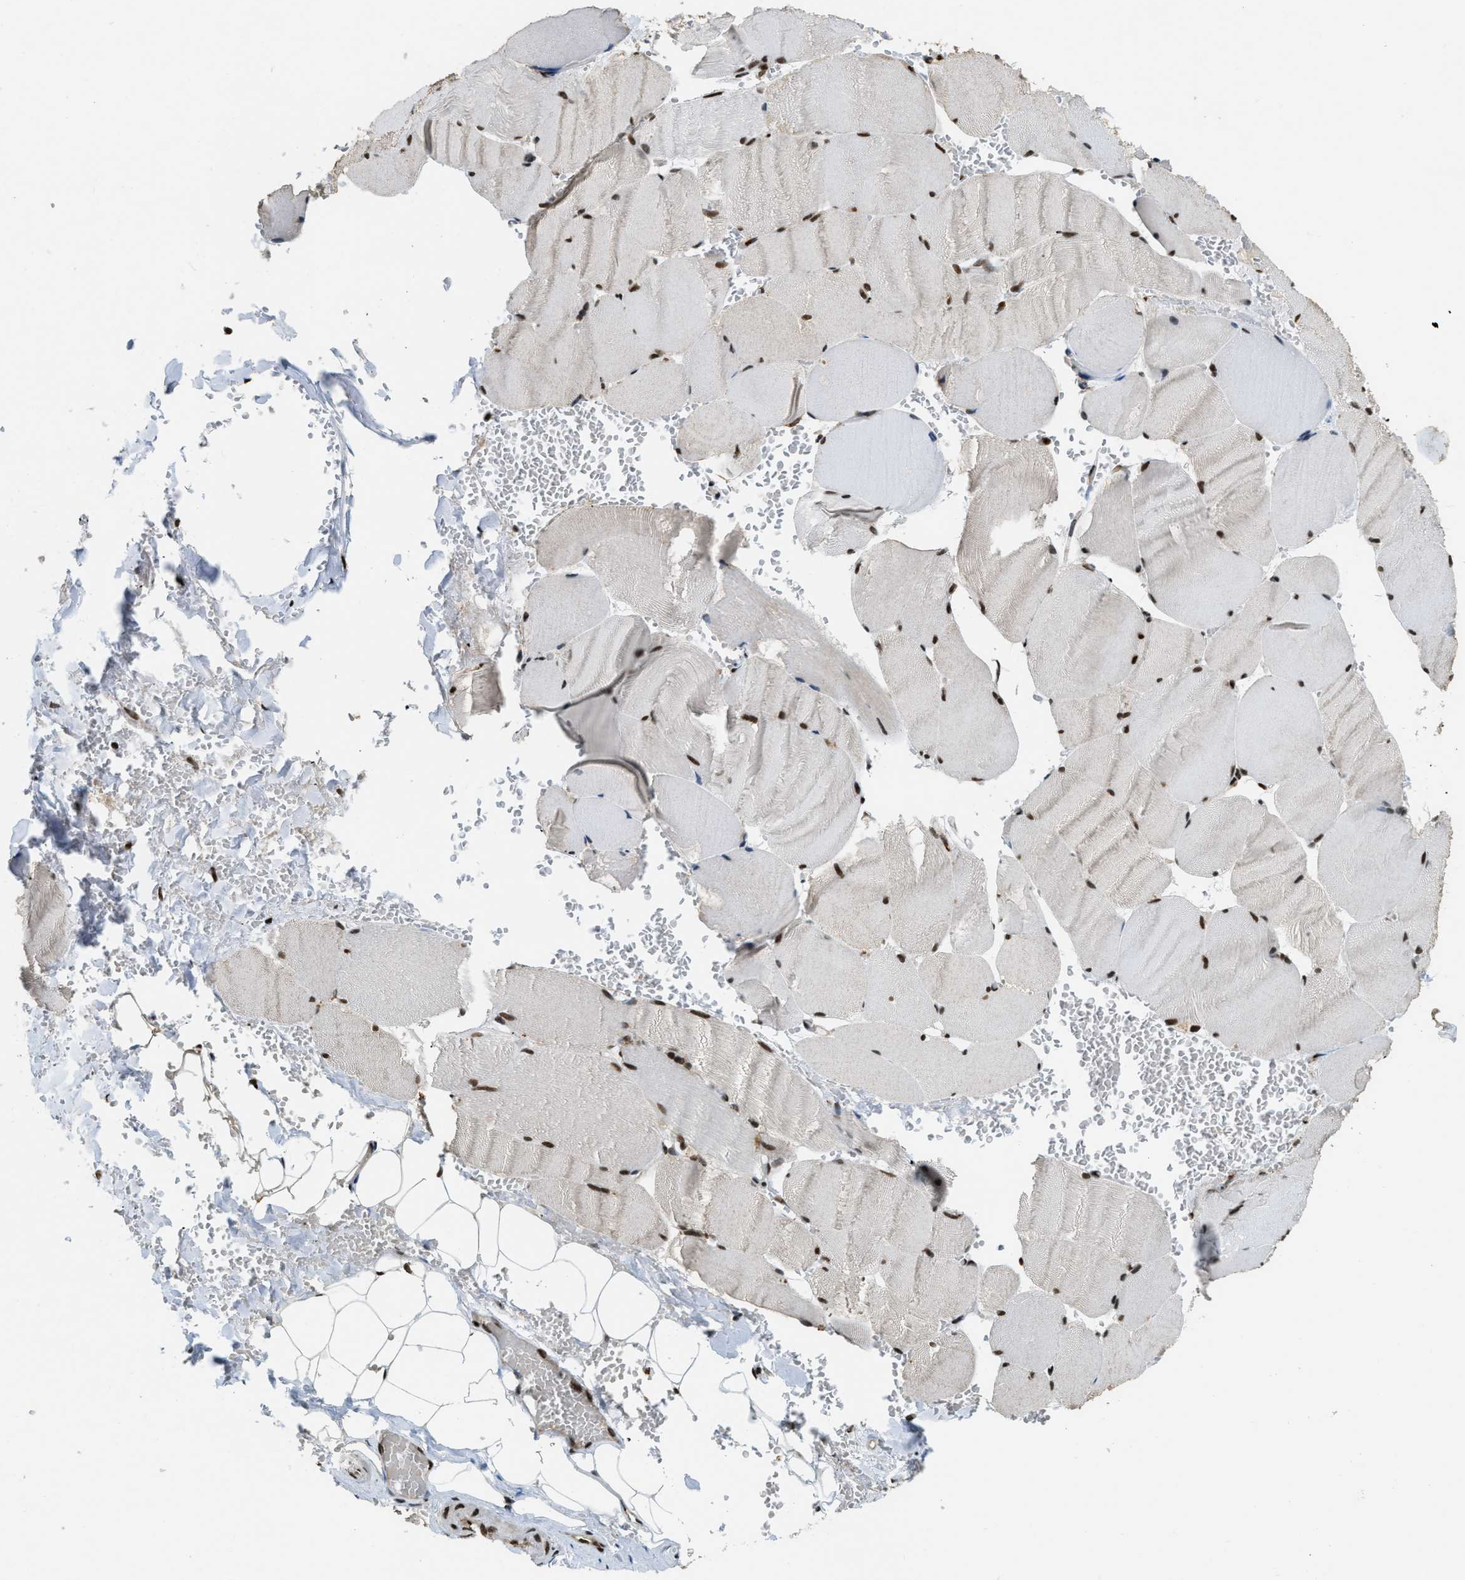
{"staining": {"intensity": "moderate", "quantity": ">75%", "location": "nuclear"}, "tissue": "skeletal muscle", "cell_type": "Myocytes", "image_type": "normal", "snomed": [{"axis": "morphology", "description": "Normal tissue, NOS"}, {"axis": "topography", "description": "Skin"}, {"axis": "topography", "description": "Skeletal muscle"}], "caption": "Immunohistochemical staining of unremarkable human skeletal muscle demonstrates >75% levels of moderate nuclear protein positivity in about >75% of myocytes. (Stains: DAB in brown, nuclei in blue, Microscopy: brightfield microscopy at high magnification).", "gene": "NUMA1", "patient": {"sex": "male", "age": 83}}